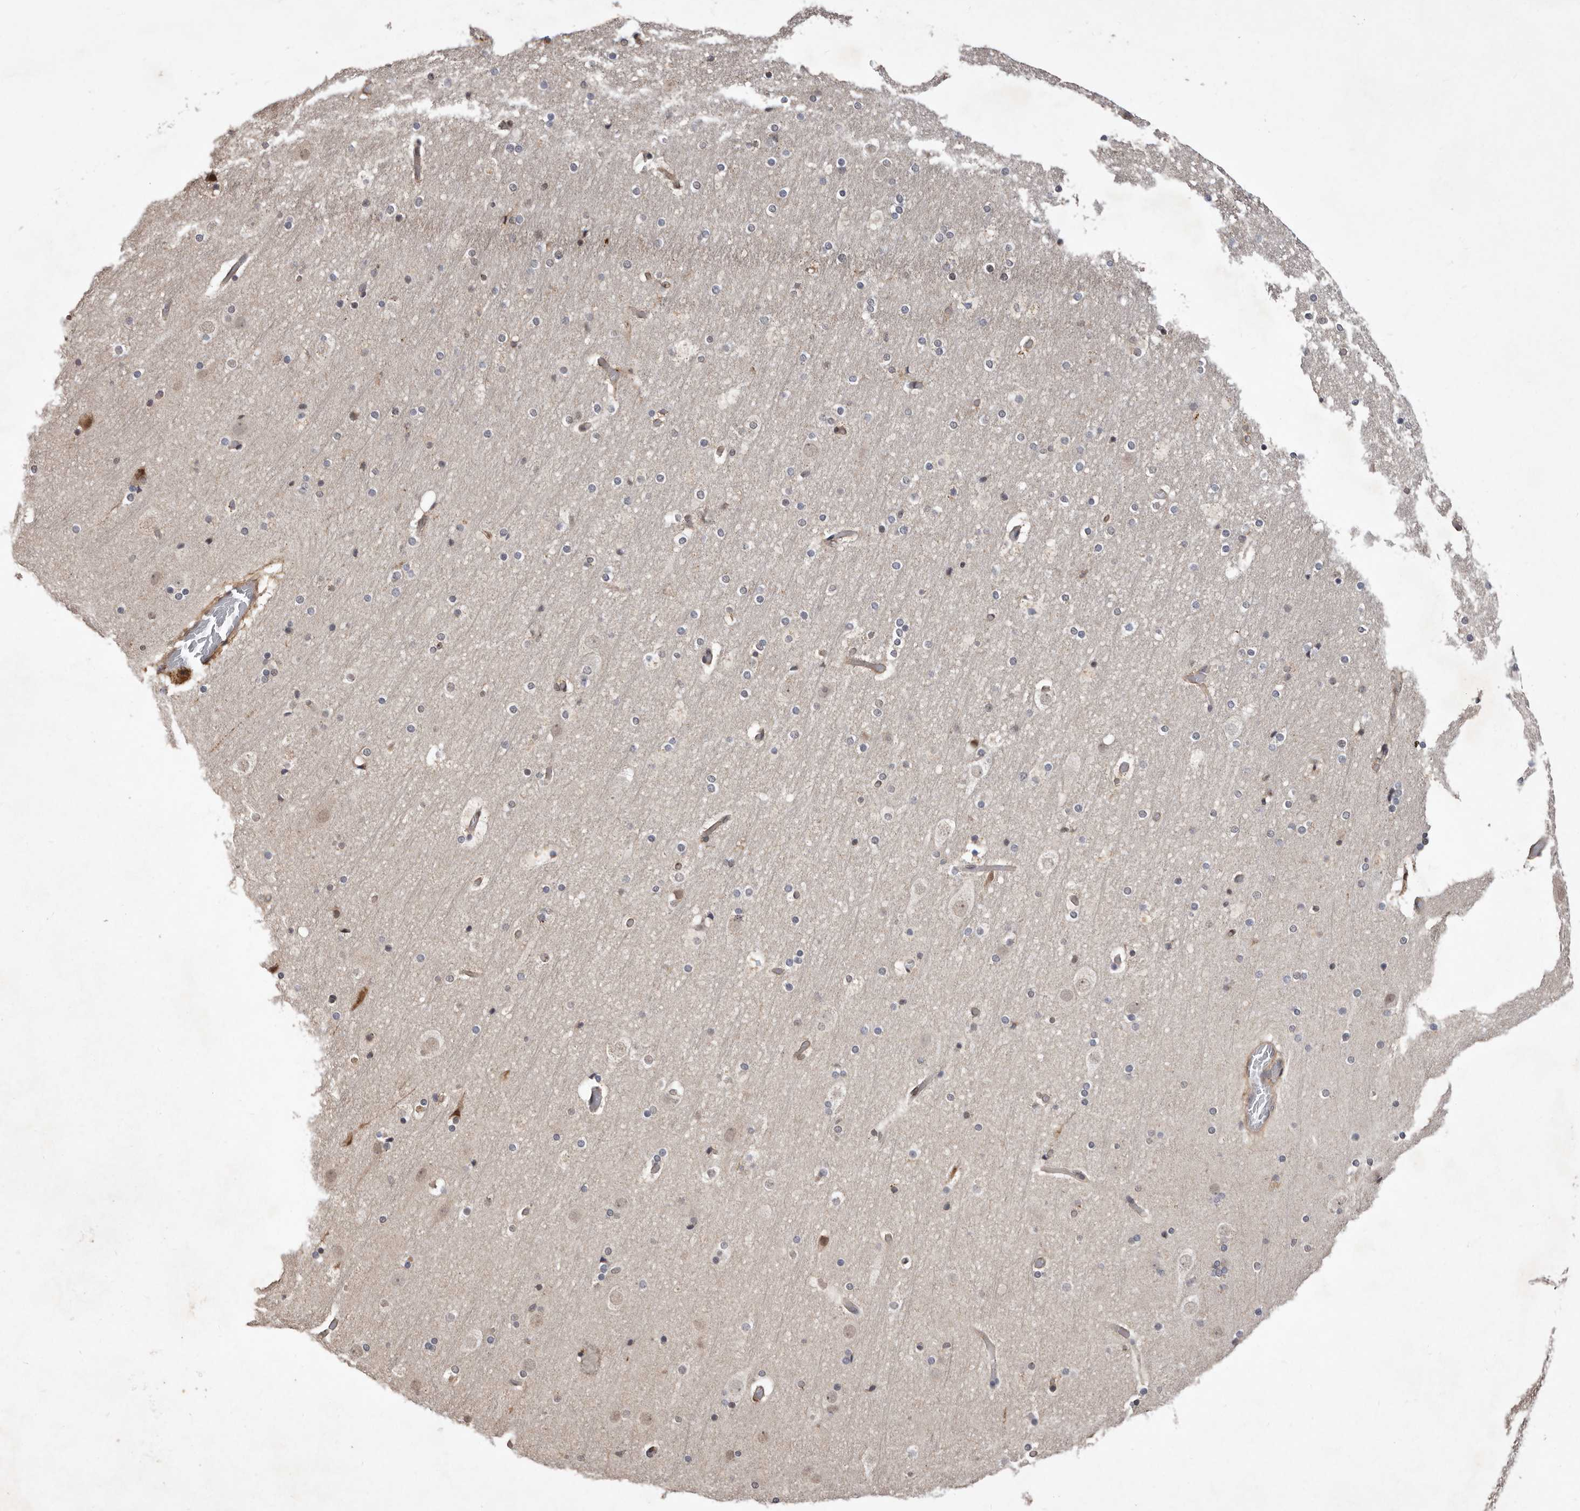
{"staining": {"intensity": "weak", "quantity": ">75%", "location": "cytoplasmic/membranous"}, "tissue": "cerebral cortex", "cell_type": "Endothelial cells", "image_type": "normal", "snomed": [{"axis": "morphology", "description": "Normal tissue, NOS"}, {"axis": "topography", "description": "Cerebral cortex"}], "caption": "Brown immunohistochemical staining in benign cerebral cortex exhibits weak cytoplasmic/membranous expression in approximately >75% of endothelial cells. (DAB (3,3'-diaminobenzidine) = brown stain, brightfield microscopy at high magnification).", "gene": "RRM2B", "patient": {"sex": "male", "age": 57}}